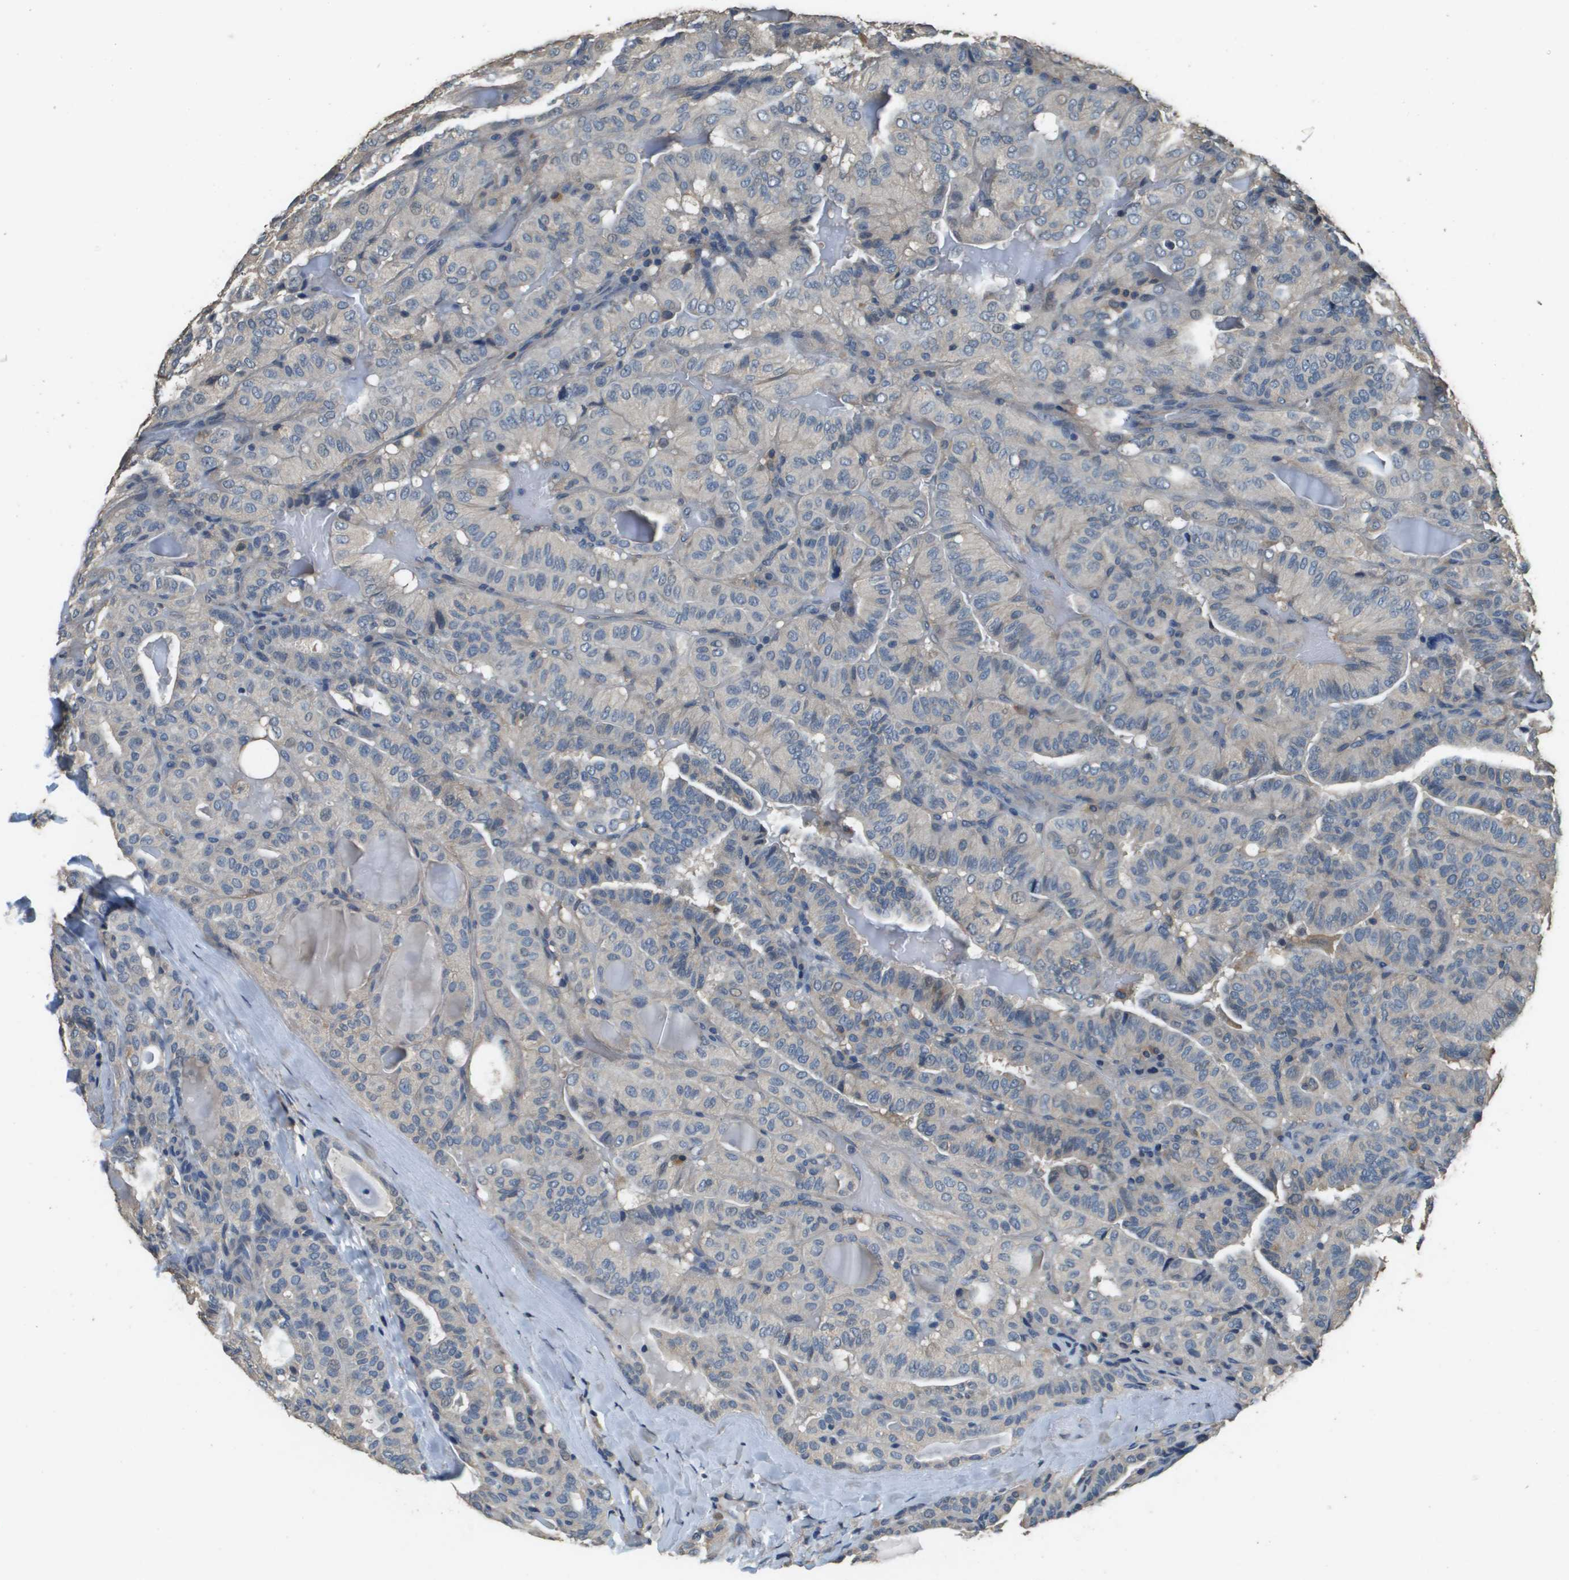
{"staining": {"intensity": "negative", "quantity": "none", "location": "none"}, "tissue": "thyroid cancer", "cell_type": "Tumor cells", "image_type": "cancer", "snomed": [{"axis": "morphology", "description": "Papillary adenocarcinoma, NOS"}, {"axis": "topography", "description": "Thyroid gland"}], "caption": "Immunohistochemical staining of thyroid papillary adenocarcinoma demonstrates no significant expression in tumor cells. (DAB (3,3'-diaminobenzidine) IHC, high magnification).", "gene": "RAB6B", "patient": {"sex": "male", "age": 77}}